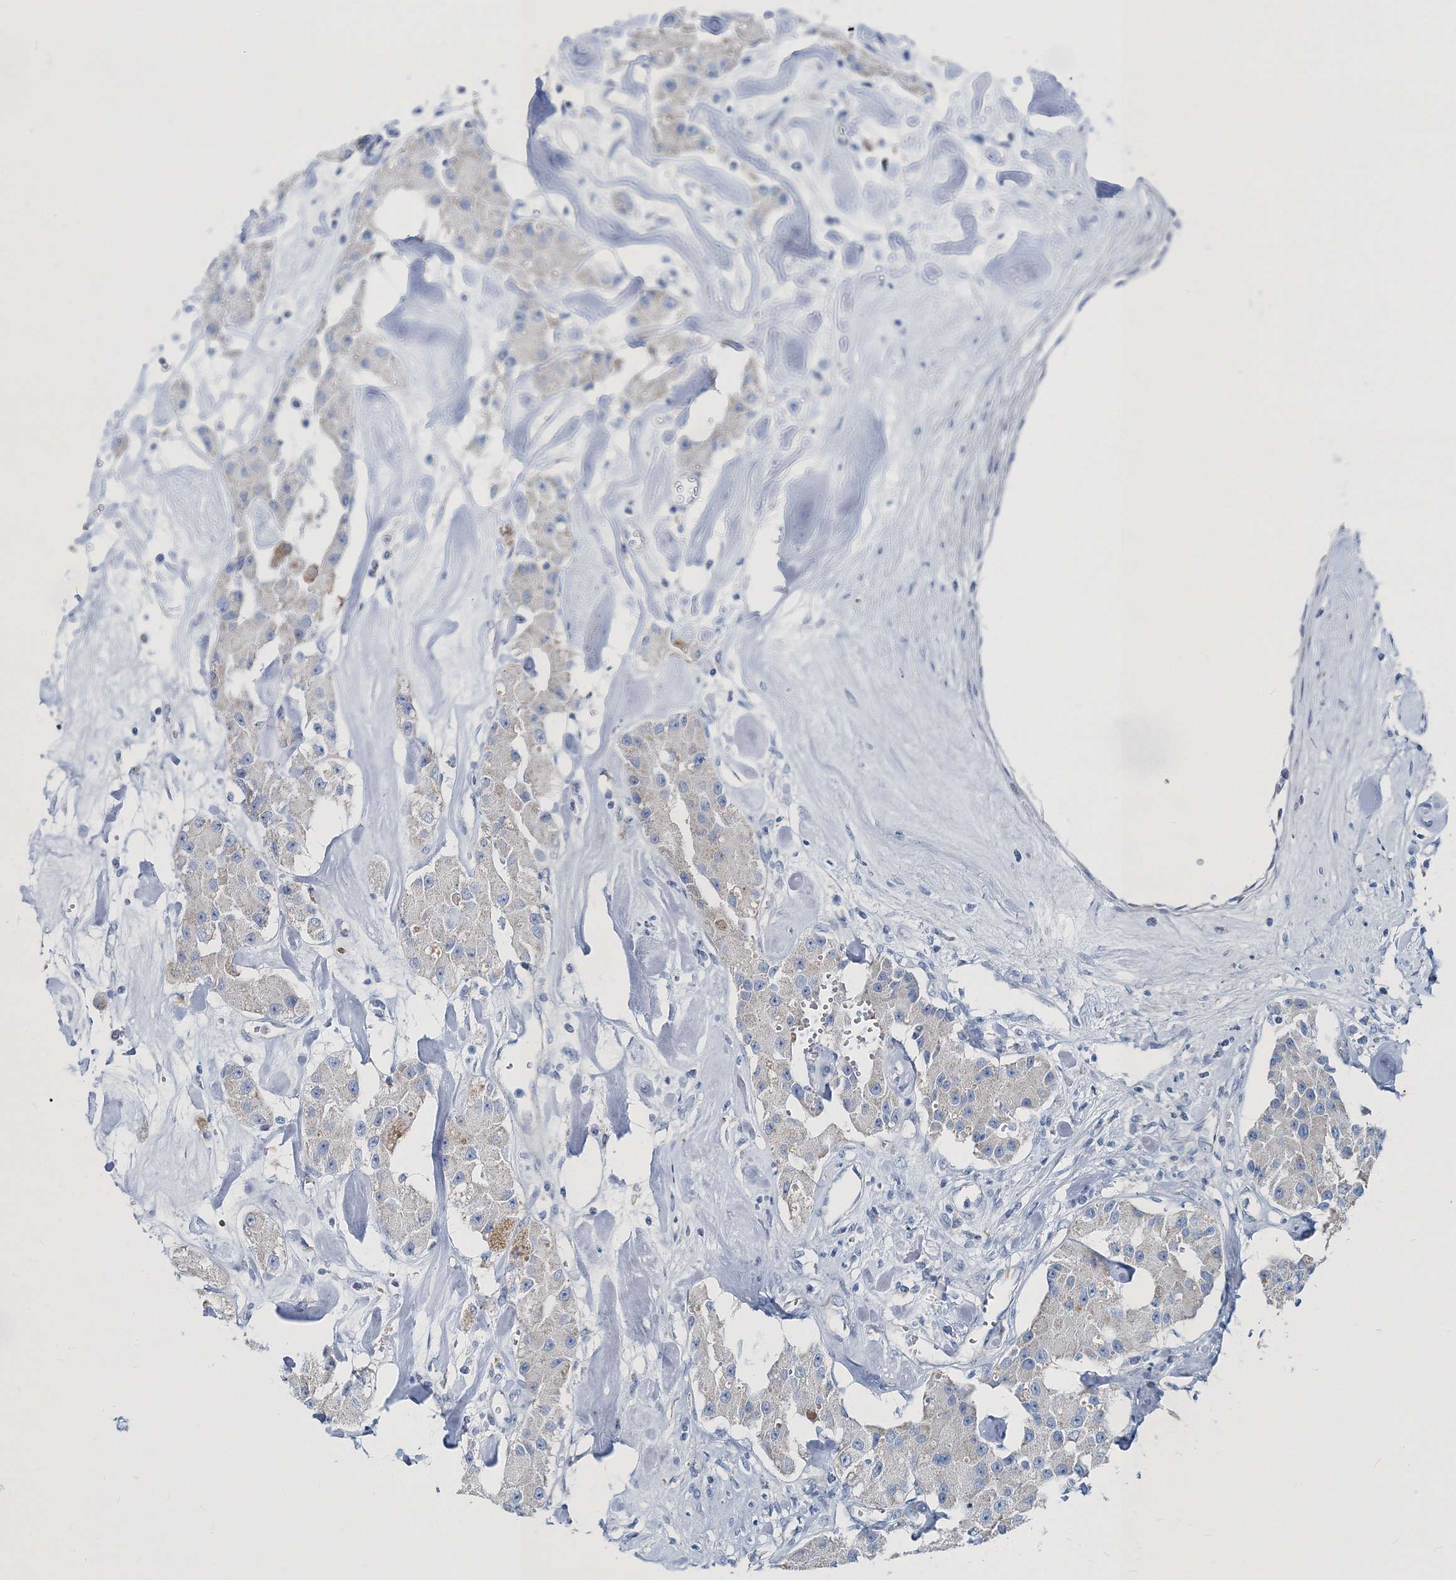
{"staining": {"intensity": "negative", "quantity": "none", "location": "none"}, "tissue": "carcinoid", "cell_type": "Tumor cells", "image_type": "cancer", "snomed": [{"axis": "morphology", "description": "Carcinoid, malignant, NOS"}, {"axis": "topography", "description": "Pancreas"}], "caption": "Immunohistochemistry (IHC) of human carcinoid (malignant) displays no expression in tumor cells. The staining is performed using DAB brown chromogen with nuclei counter-stained in using hematoxylin.", "gene": "GABARAPL2", "patient": {"sex": "male", "age": 41}}